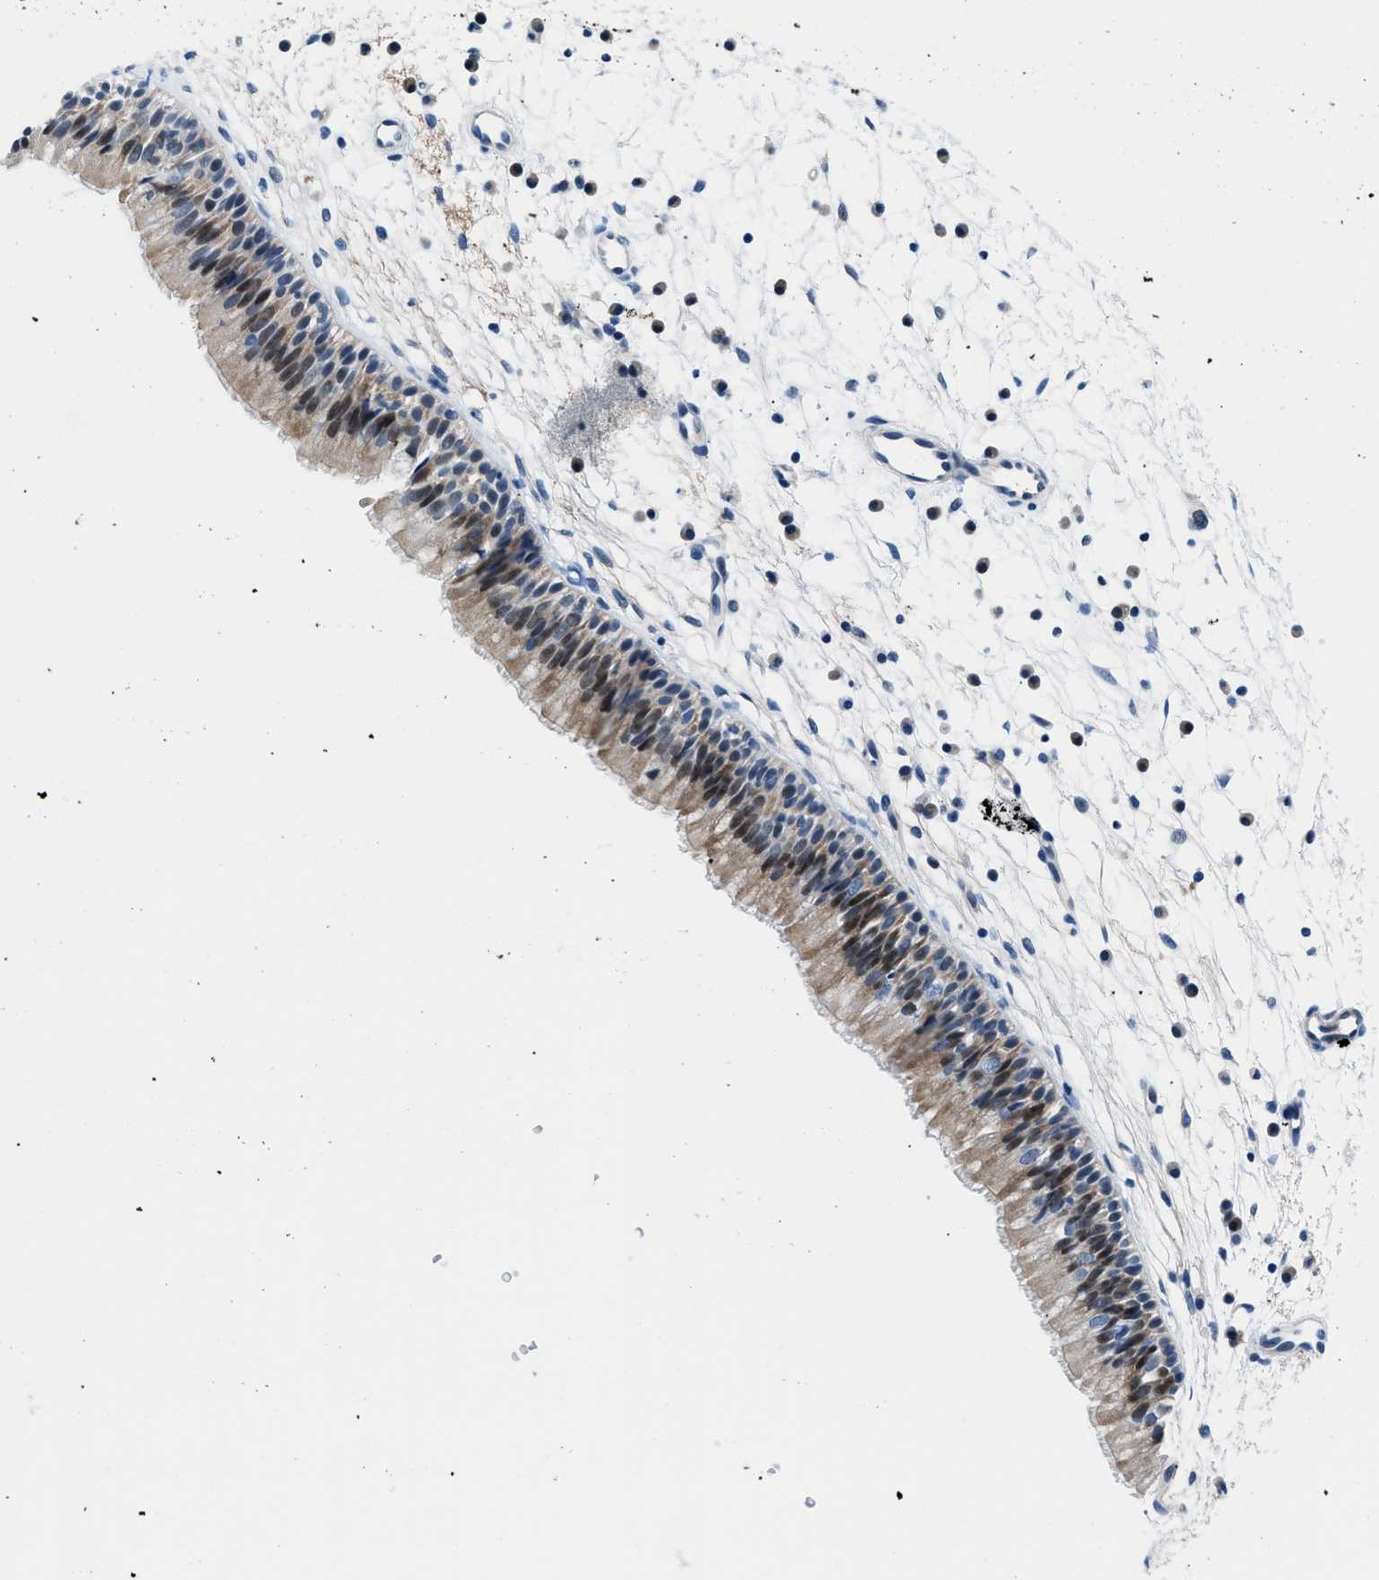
{"staining": {"intensity": "moderate", "quantity": ">75%", "location": "cytoplasmic/membranous,nuclear"}, "tissue": "nasopharynx", "cell_type": "Respiratory epithelial cells", "image_type": "normal", "snomed": [{"axis": "morphology", "description": "Normal tissue, NOS"}, {"axis": "topography", "description": "Nasopharynx"}], "caption": "Protein staining of normal nasopharynx displays moderate cytoplasmic/membranous,nuclear staining in approximately >75% of respiratory epithelial cells.", "gene": "UAP1", "patient": {"sex": "male", "age": 21}}